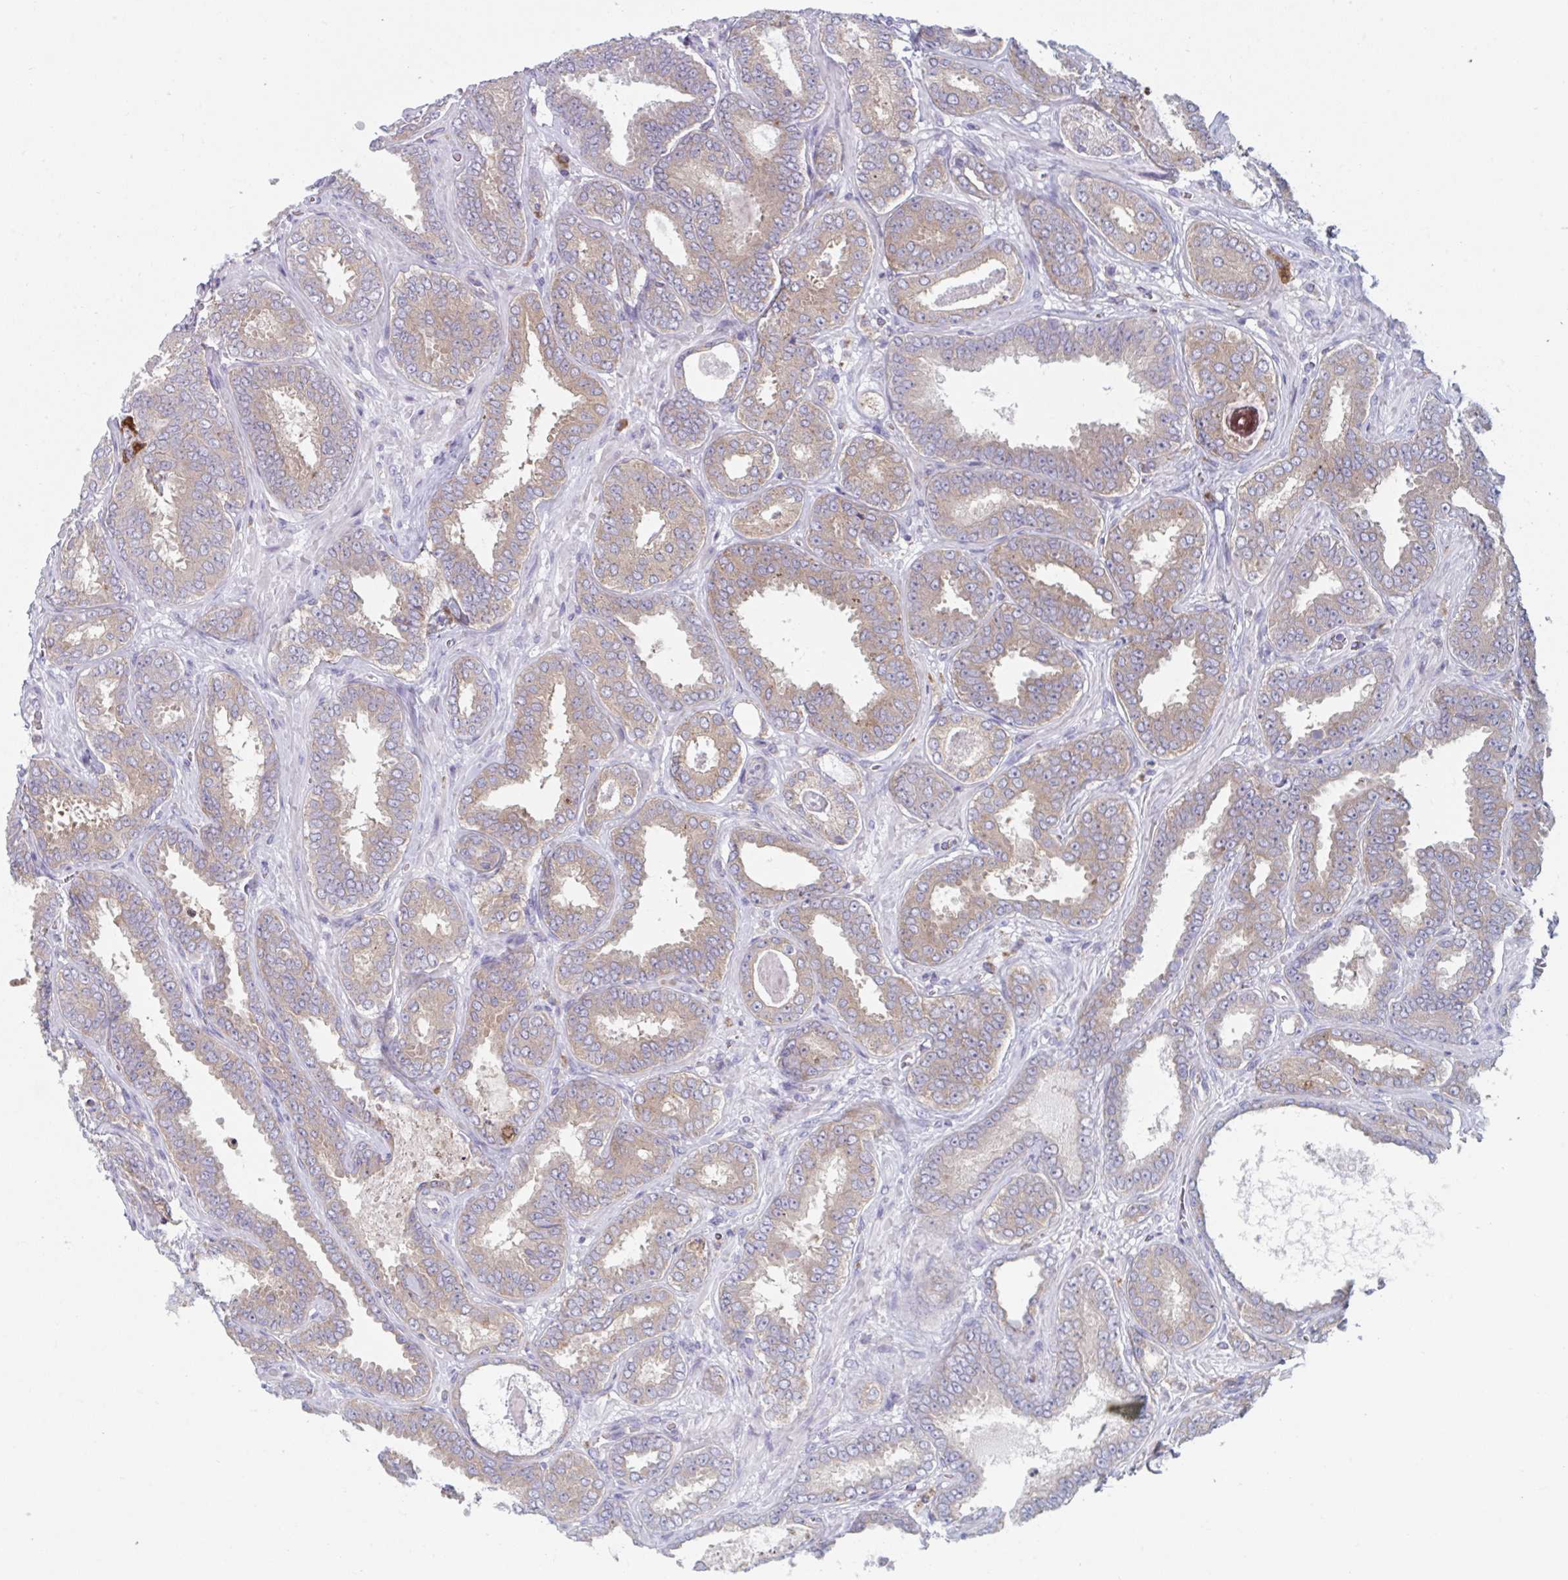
{"staining": {"intensity": "weak", "quantity": ">75%", "location": "cytoplasmic/membranous"}, "tissue": "prostate cancer", "cell_type": "Tumor cells", "image_type": "cancer", "snomed": [{"axis": "morphology", "description": "Adenocarcinoma, High grade"}, {"axis": "topography", "description": "Prostate"}], "caption": "Immunohistochemical staining of adenocarcinoma (high-grade) (prostate) demonstrates low levels of weak cytoplasmic/membranous protein staining in approximately >75% of tumor cells.", "gene": "NIPSNAP1", "patient": {"sex": "male", "age": 72}}